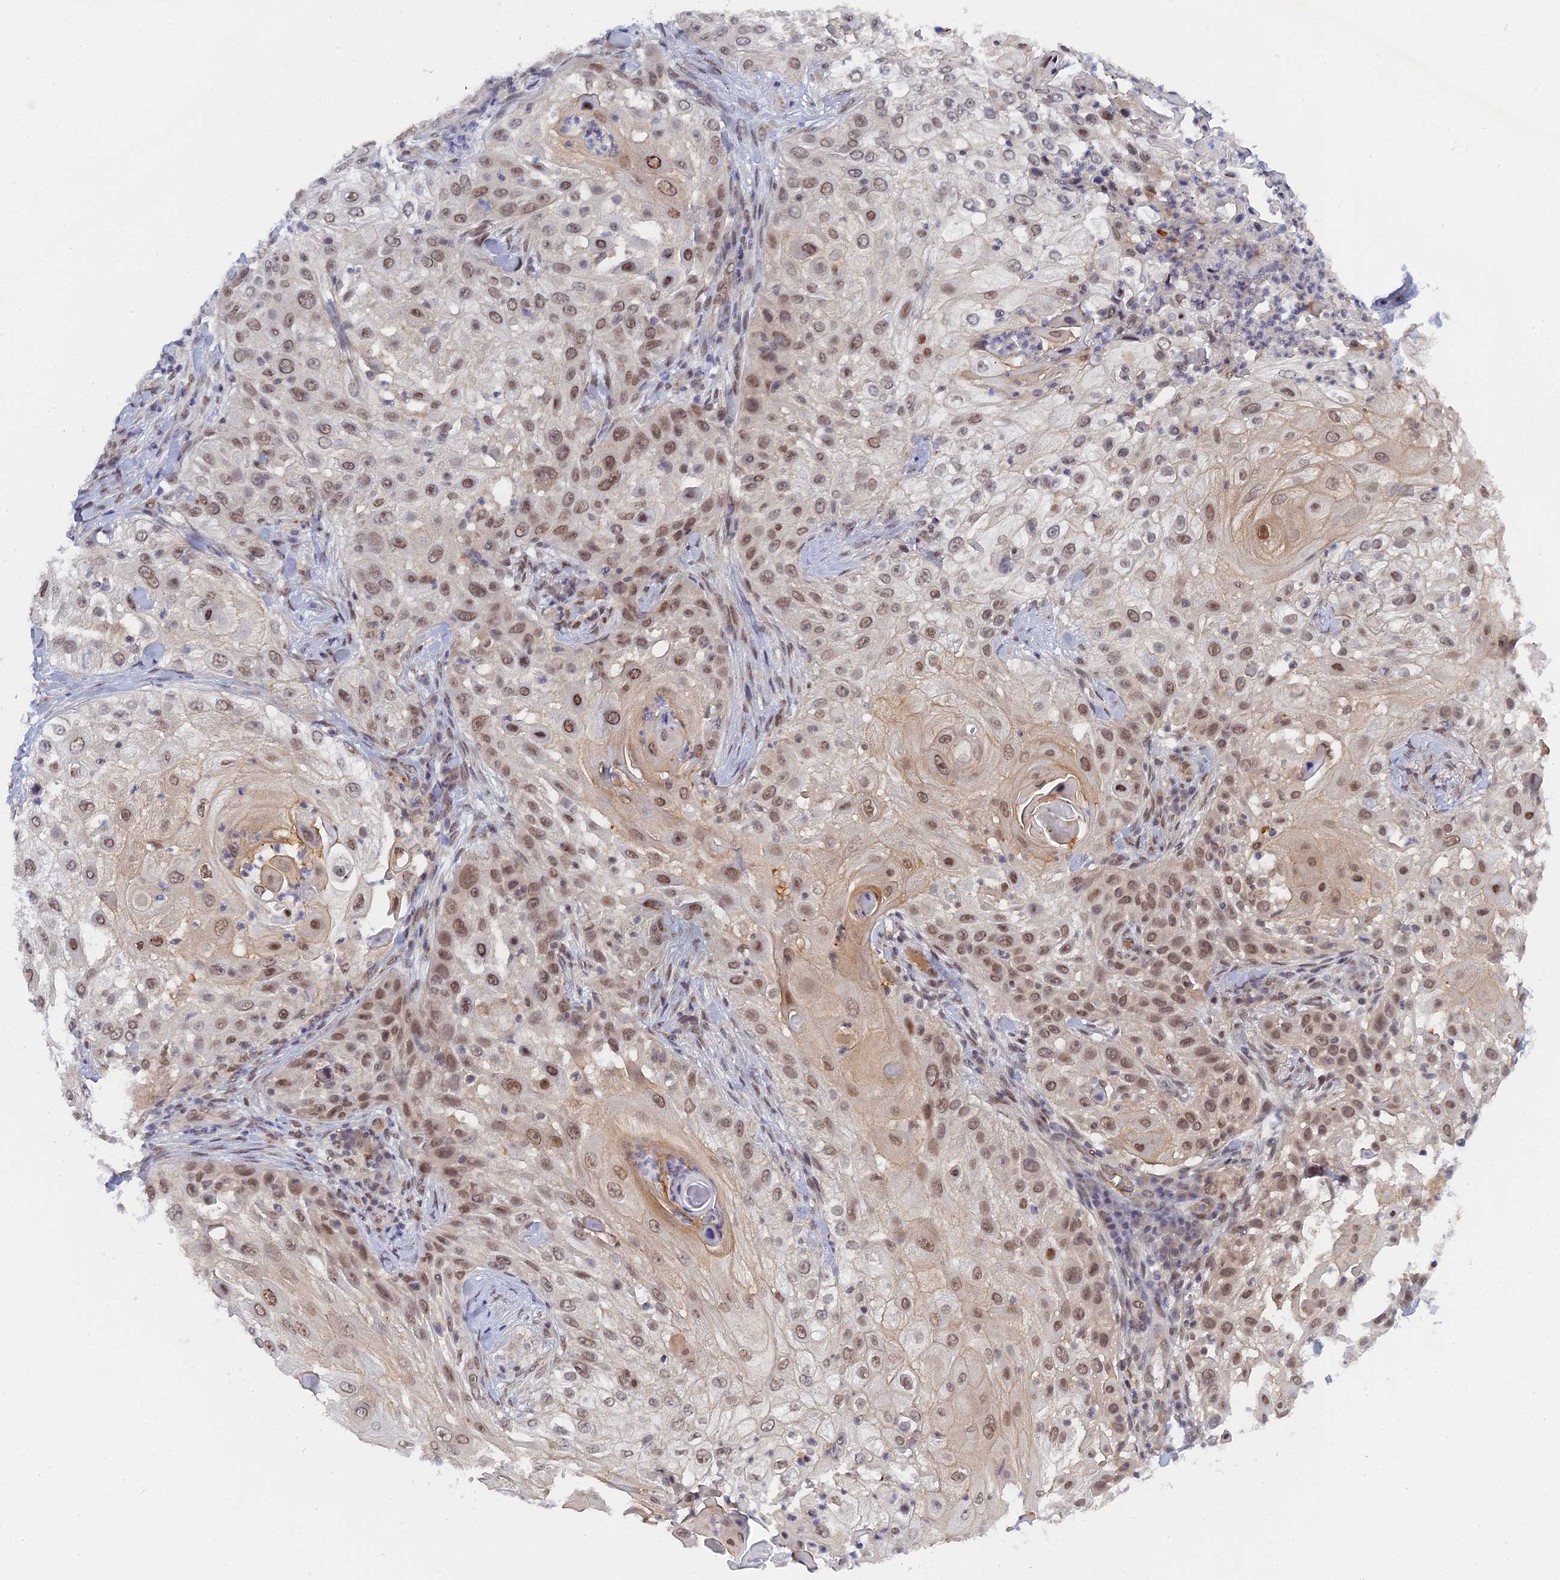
{"staining": {"intensity": "moderate", "quantity": ">75%", "location": "nuclear"}, "tissue": "skin cancer", "cell_type": "Tumor cells", "image_type": "cancer", "snomed": [{"axis": "morphology", "description": "Squamous cell carcinoma, NOS"}, {"axis": "topography", "description": "Skin"}], "caption": "Immunohistochemistry (IHC) of skin squamous cell carcinoma displays medium levels of moderate nuclear positivity in approximately >75% of tumor cells. (brown staining indicates protein expression, while blue staining denotes nuclei).", "gene": "CCDC85A", "patient": {"sex": "female", "age": 44}}